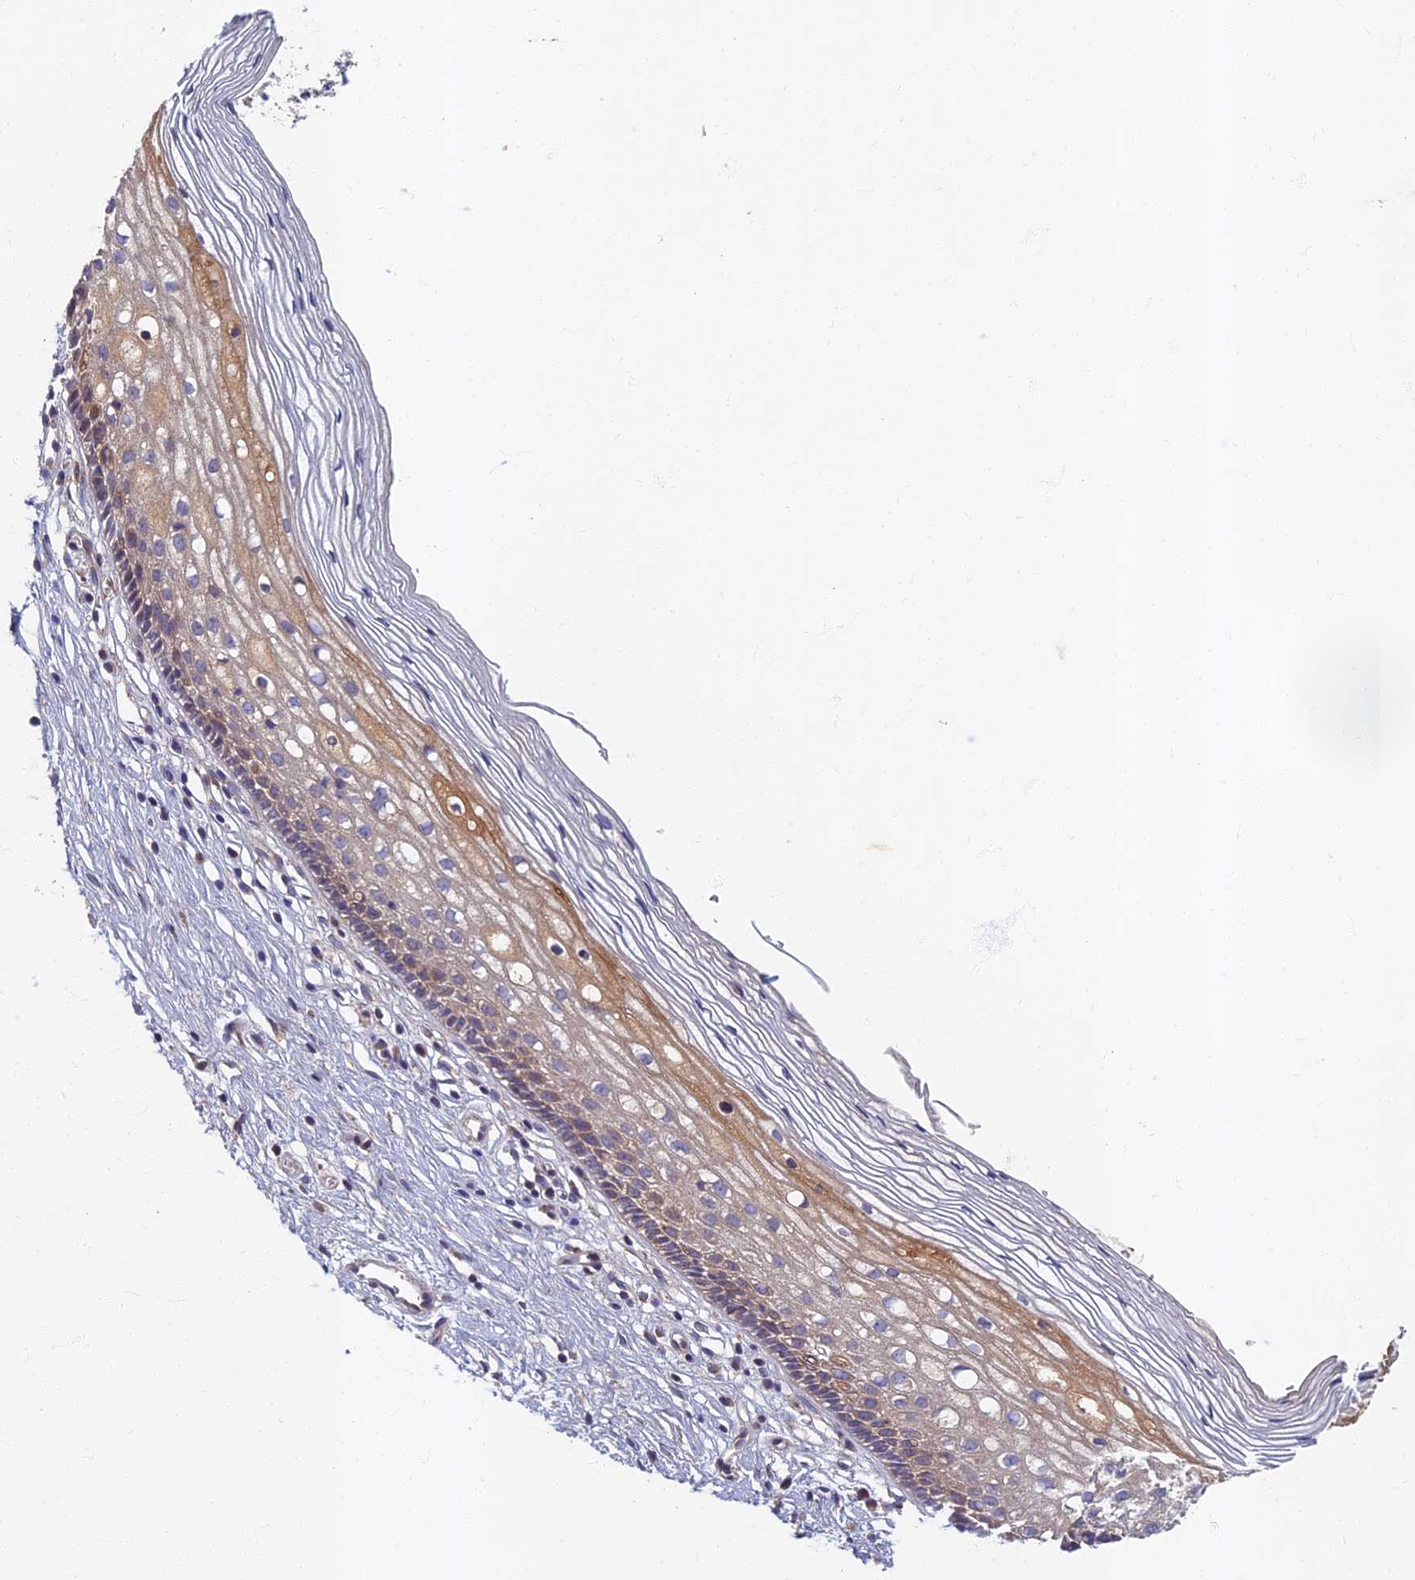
{"staining": {"intensity": "negative", "quantity": "none", "location": "none"}, "tissue": "cervix", "cell_type": "Glandular cells", "image_type": "normal", "snomed": [{"axis": "morphology", "description": "Normal tissue, NOS"}, {"axis": "topography", "description": "Cervix"}], "caption": "The immunohistochemistry histopathology image has no significant staining in glandular cells of cervix.", "gene": "SOGA1", "patient": {"sex": "female", "age": 27}}